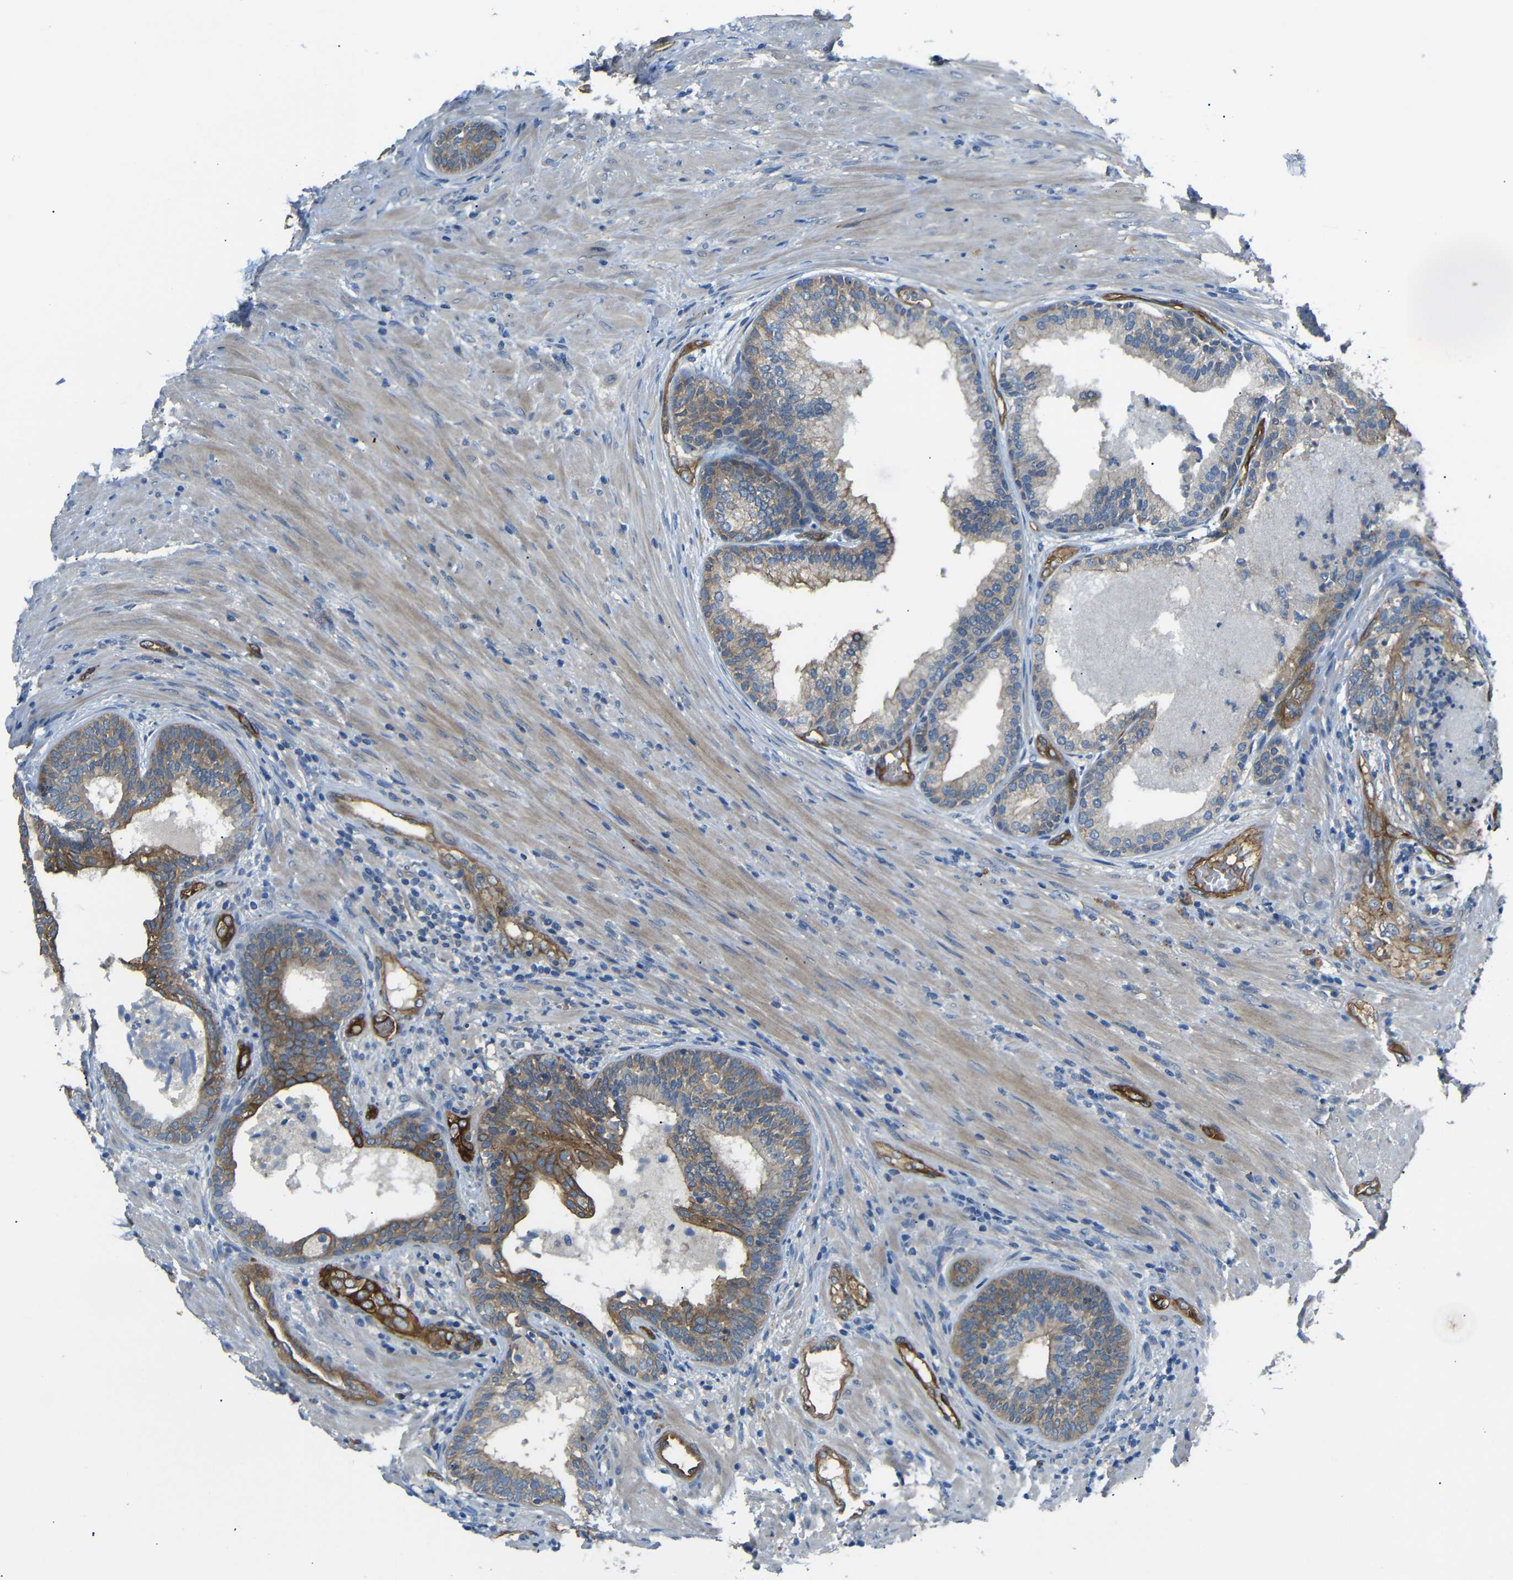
{"staining": {"intensity": "moderate", "quantity": "<25%", "location": "cytoplasmic/membranous"}, "tissue": "prostate", "cell_type": "Glandular cells", "image_type": "normal", "snomed": [{"axis": "morphology", "description": "Normal tissue, NOS"}, {"axis": "topography", "description": "Prostate"}], "caption": "A brown stain shows moderate cytoplasmic/membranous staining of a protein in glandular cells of unremarkable human prostate. (Stains: DAB (3,3'-diaminobenzidine) in brown, nuclei in blue, Microscopy: brightfield microscopy at high magnification).", "gene": "MYO1B", "patient": {"sex": "male", "age": 76}}